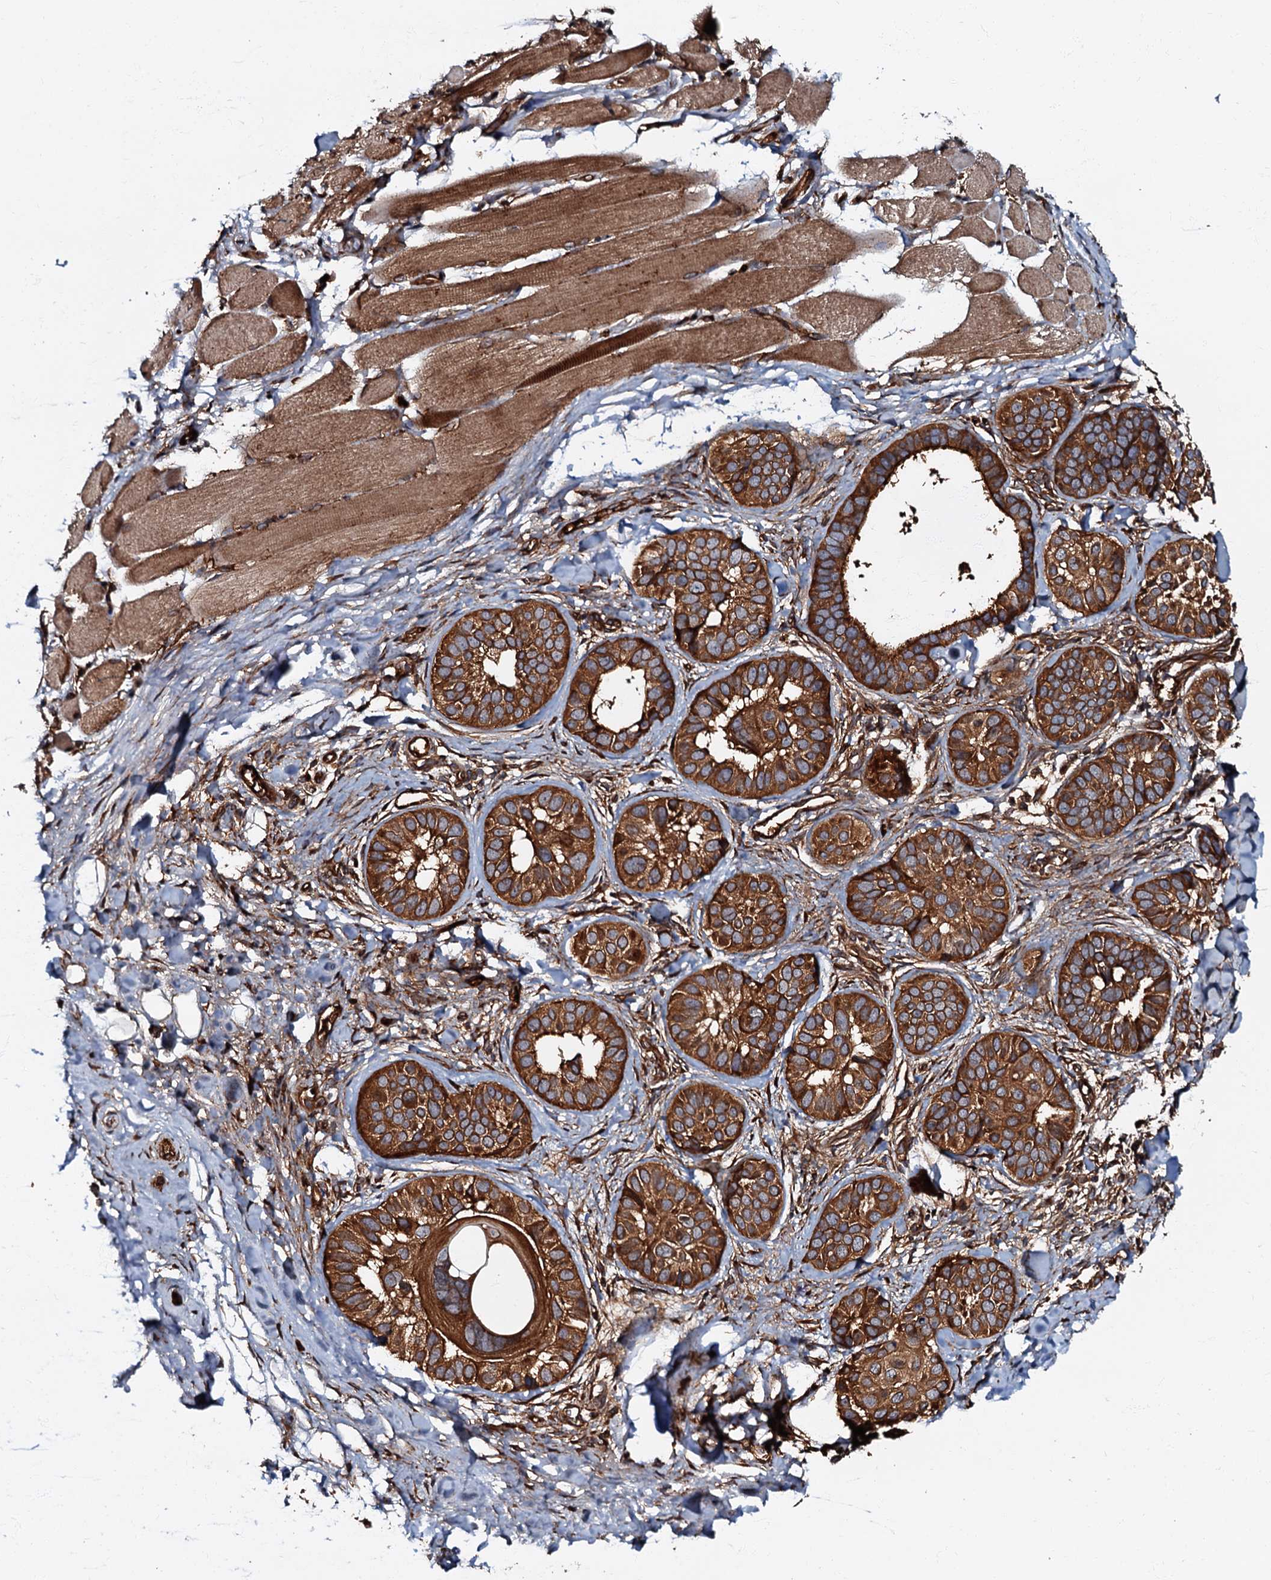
{"staining": {"intensity": "strong", "quantity": ">75%", "location": "cytoplasmic/membranous"}, "tissue": "skin cancer", "cell_type": "Tumor cells", "image_type": "cancer", "snomed": [{"axis": "morphology", "description": "Basal cell carcinoma"}, {"axis": "topography", "description": "Skin"}], "caption": "Approximately >75% of tumor cells in human skin cancer (basal cell carcinoma) exhibit strong cytoplasmic/membranous protein staining as visualized by brown immunohistochemical staining.", "gene": "BLOC1S6", "patient": {"sex": "male", "age": 62}}